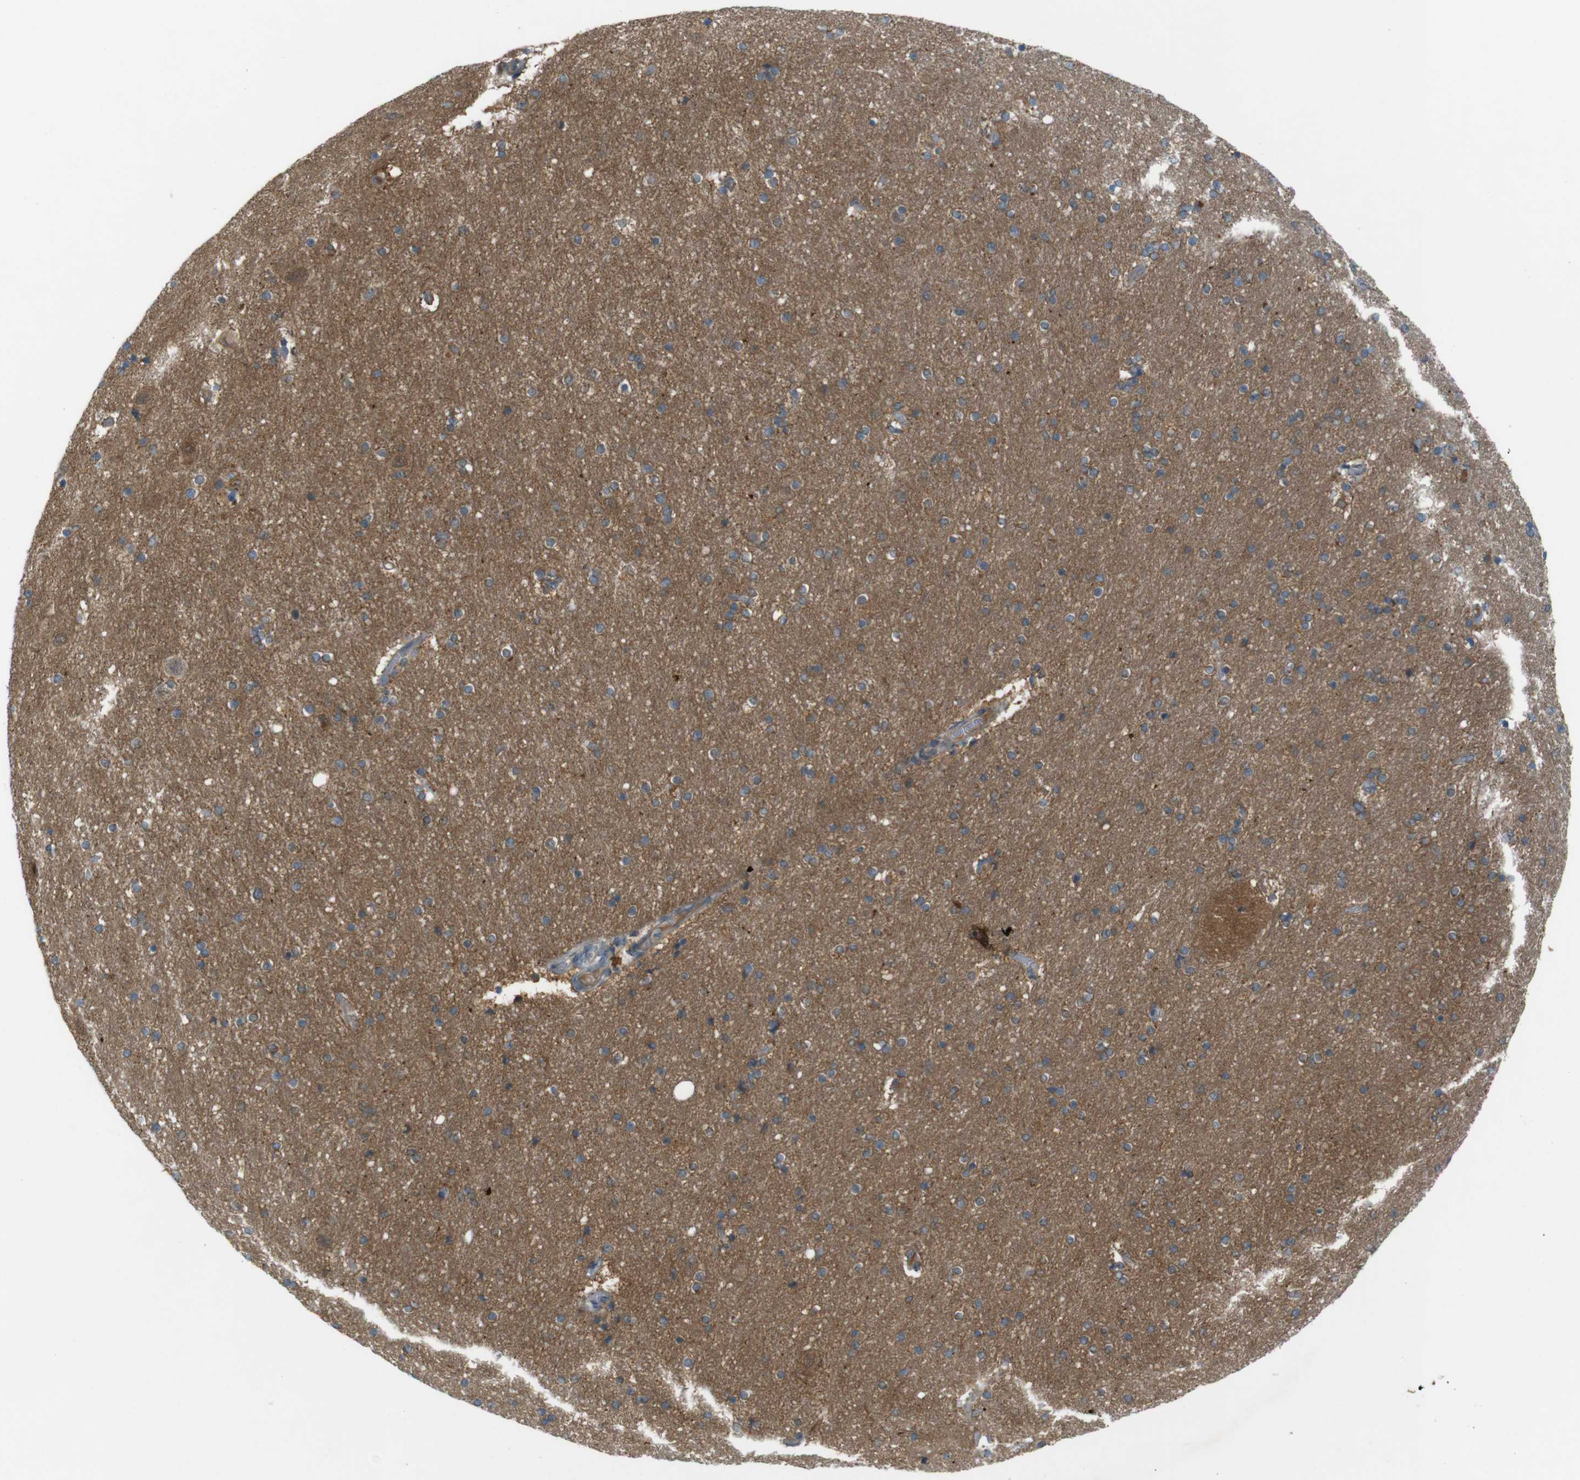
{"staining": {"intensity": "moderate", "quantity": "25%-75%", "location": "cytoplasmic/membranous"}, "tissue": "hippocampus", "cell_type": "Glial cells", "image_type": "normal", "snomed": [{"axis": "morphology", "description": "Normal tissue, NOS"}, {"axis": "topography", "description": "Hippocampus"}], "caption": "IHC of unremarkable human hippocampus exhibits medium levels of moderate cytoplasmic/membranous expression in about 25%-75% of glial cells.", "gene": "ZDHHC20", "patient": {"sex": "female", "age": 54}}